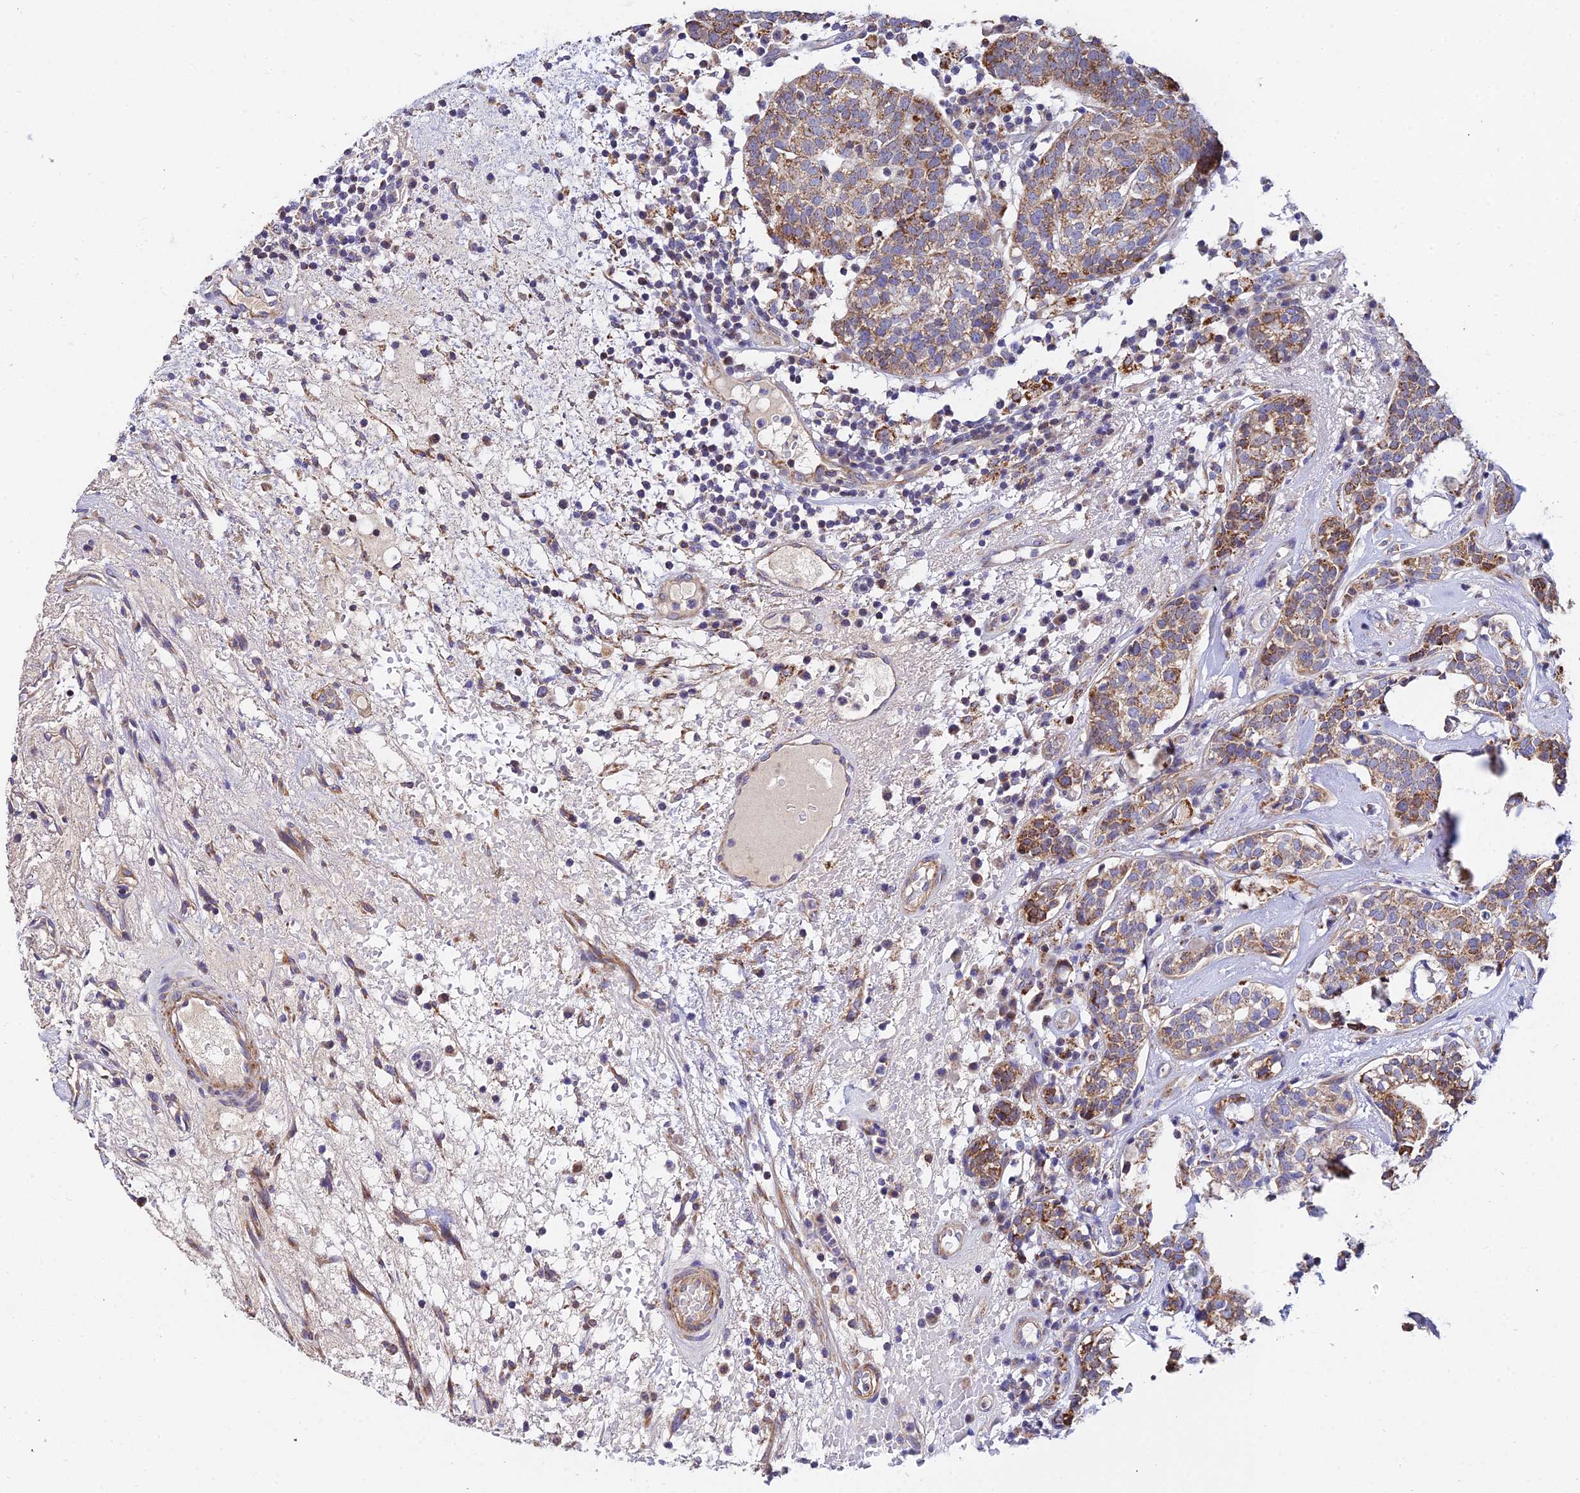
{"staining": {"intensity": "moderate", "quantity": "25%-75%", "location": "cytoplasmic/membranous"}, "tissue": "head and neck cancer", "cell_type": "Tumor cells", "image_type": "cancer", "snomed": [{"axis": "morphology", "description": "Adenocarcinoma, NOS"}, {"axis": "topography", "description": "Salivary gland"}, {"axis": "topography", "description": "Head-Neck"}], "caption": "Tumor cells reveal medium levels of moderate cytoplasmic/membranous staining in about 25%-75% of cells in human head and neck cancer (adenocarcinoma).", "gene": "ACOT2", "patient": {"sex": "female", "age": 65}}